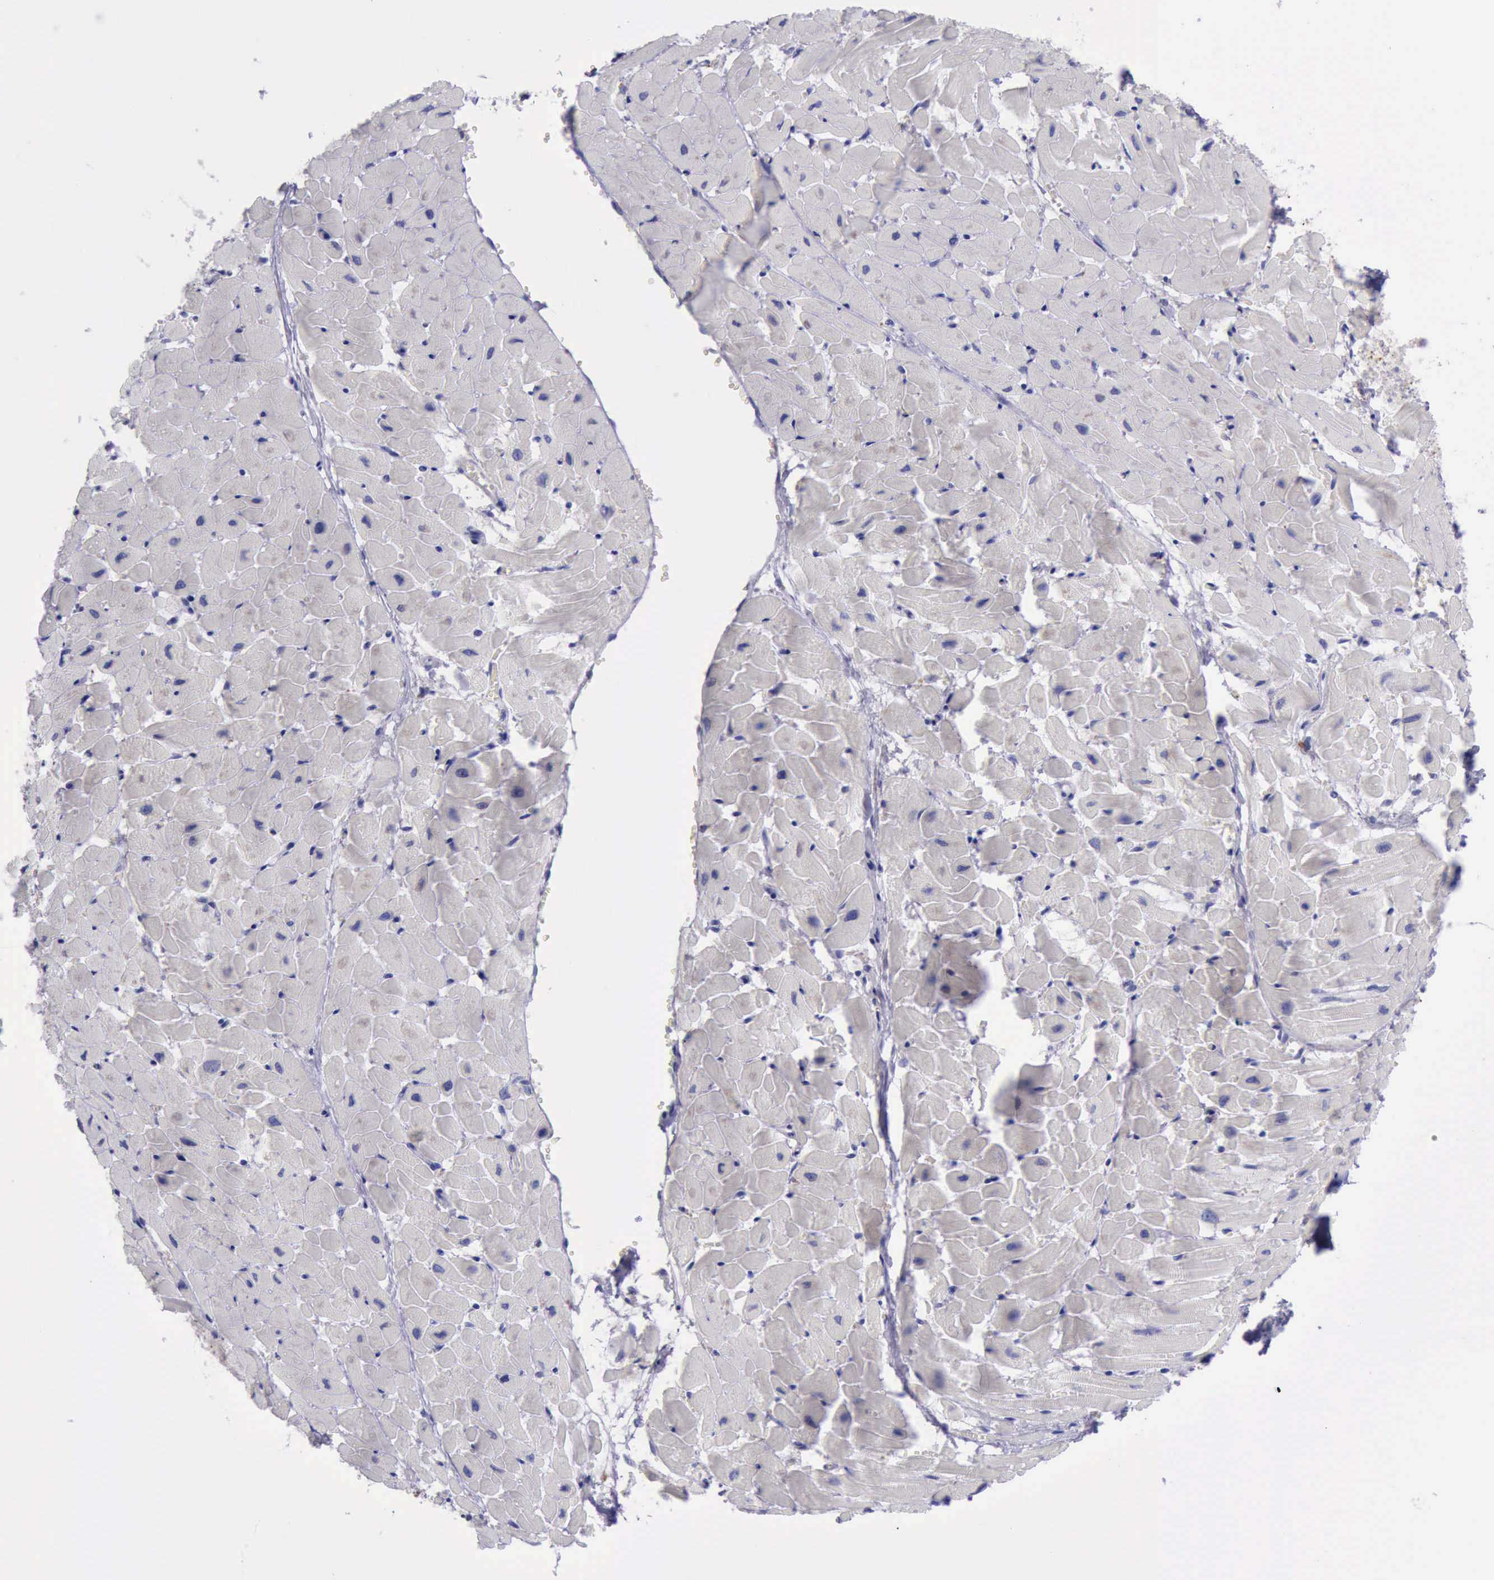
{"staining": {"intensity": "negative", "quantity": "none", "location": "none"}, "tissue": "heart muscle", "cell_type": "Cardiomyocytes", "image_type": "normal", "snomed": [{"axis": "morphology", "description": "Normal tissue, NOS"}, {"axis": "topography", "description": "Heart"}], "caption": "Benign heart muscle was stained to show a protein in brown. There is no significant expression in cardiomyocytes. (Stains: DAB immunohistochemistry with hematoxylin counter stain, Microscopy: brightfield microscopy at high magnification).", "gene": "GLA", "patient": {"sex": "female", "age": 19}}